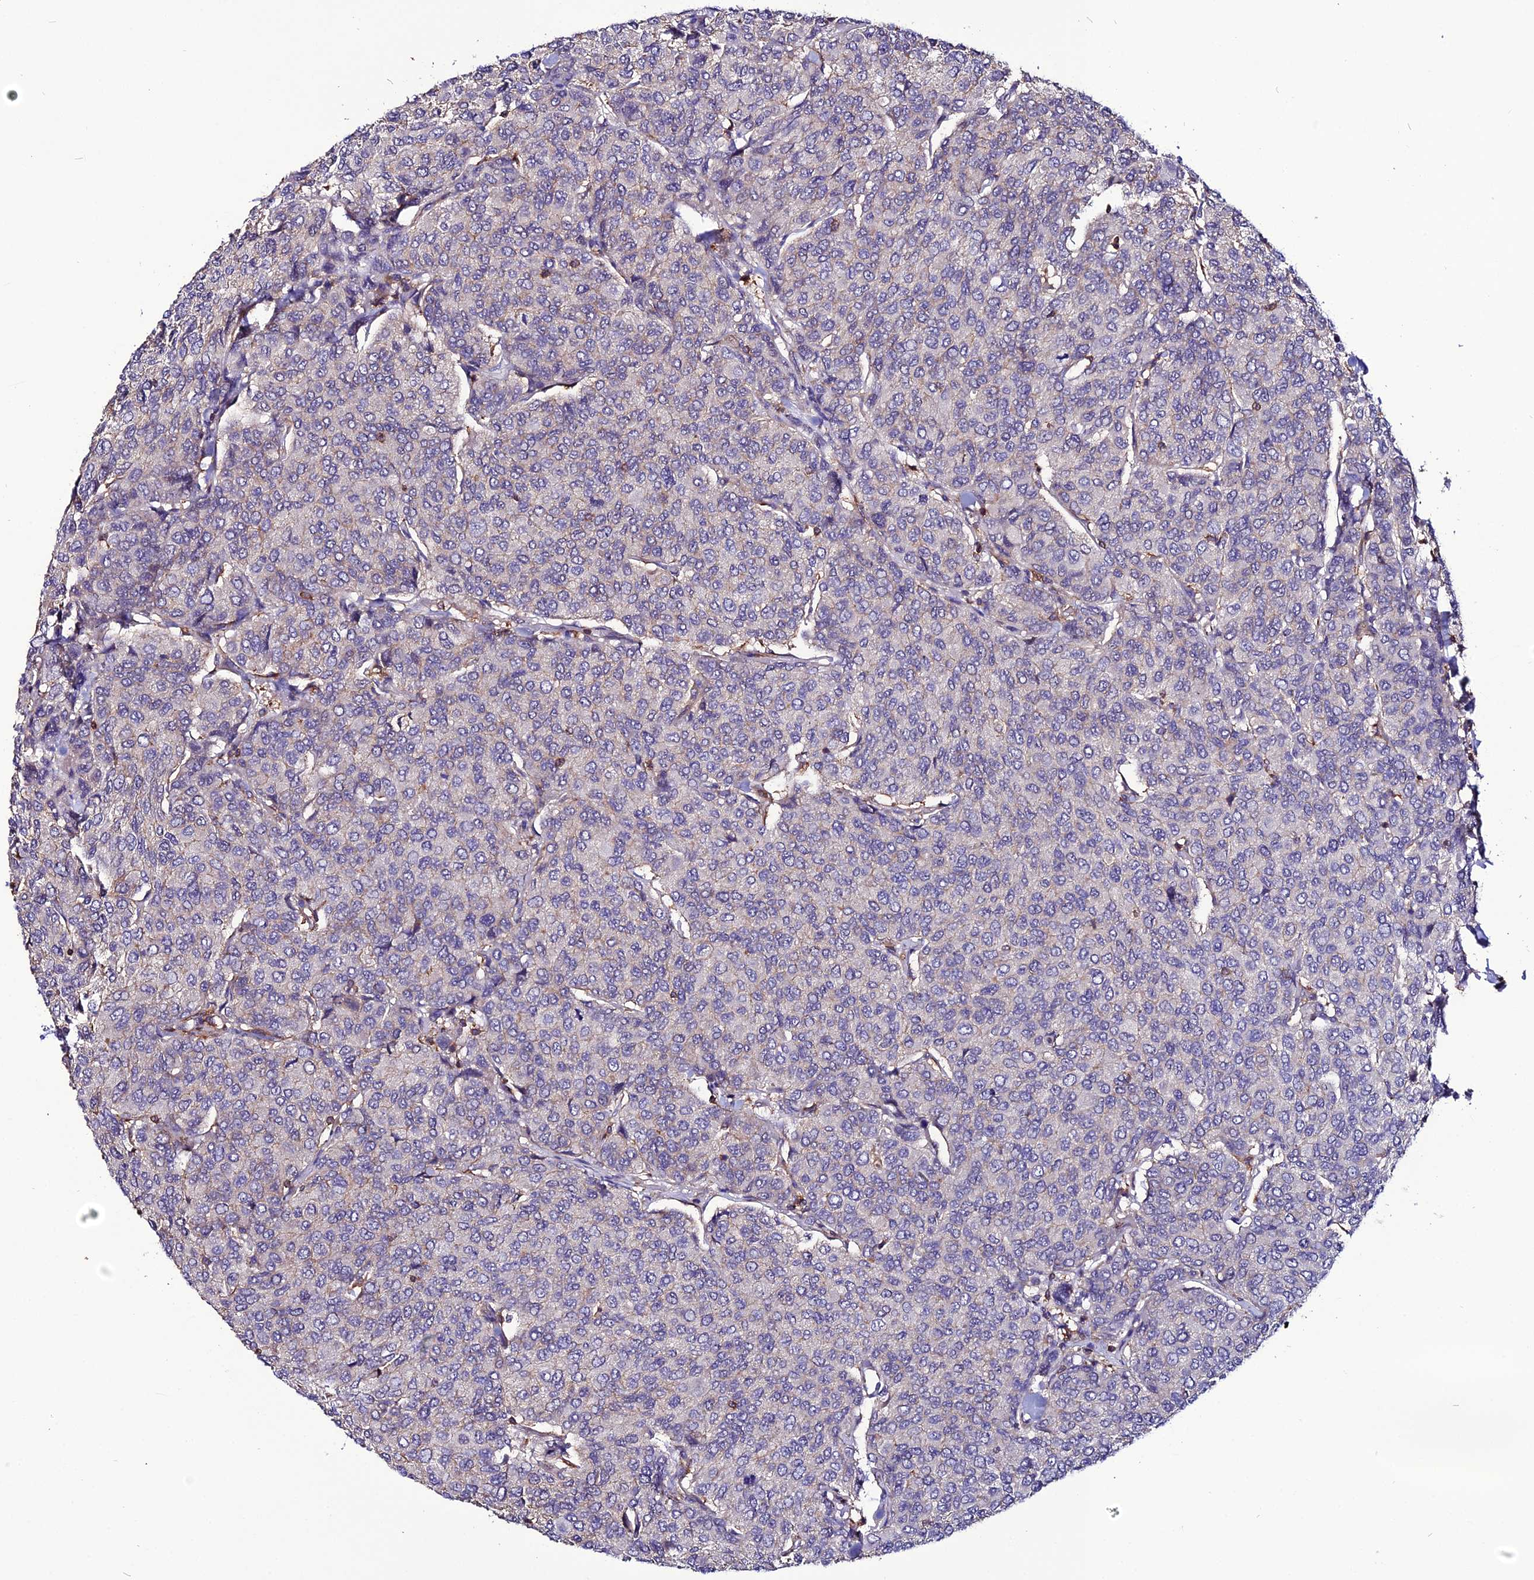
{"staining": {"intensity": "negative", "quantity": "none", "location": "none"}, "tissue": "breast cancer", "cell_type": "Tumor cells", "image_type": "cancer", "snomed": [{"axis": "morphology", "description": "Duct carcinoma"}, {"axis": "topography", "description": "Breast"}], "caption": "This is a micrograph of IHC staining of breast infiltrating ductal carcinoma, which shows no expression in tumor cells. Brightfield microscopy of immunohistochemistry (IHC) stained with DAB (brown) and hematoxylin (blue), captured at high magnification.", "gene": "USP17L15", "patient": {"sex": "female", "age": 55}}